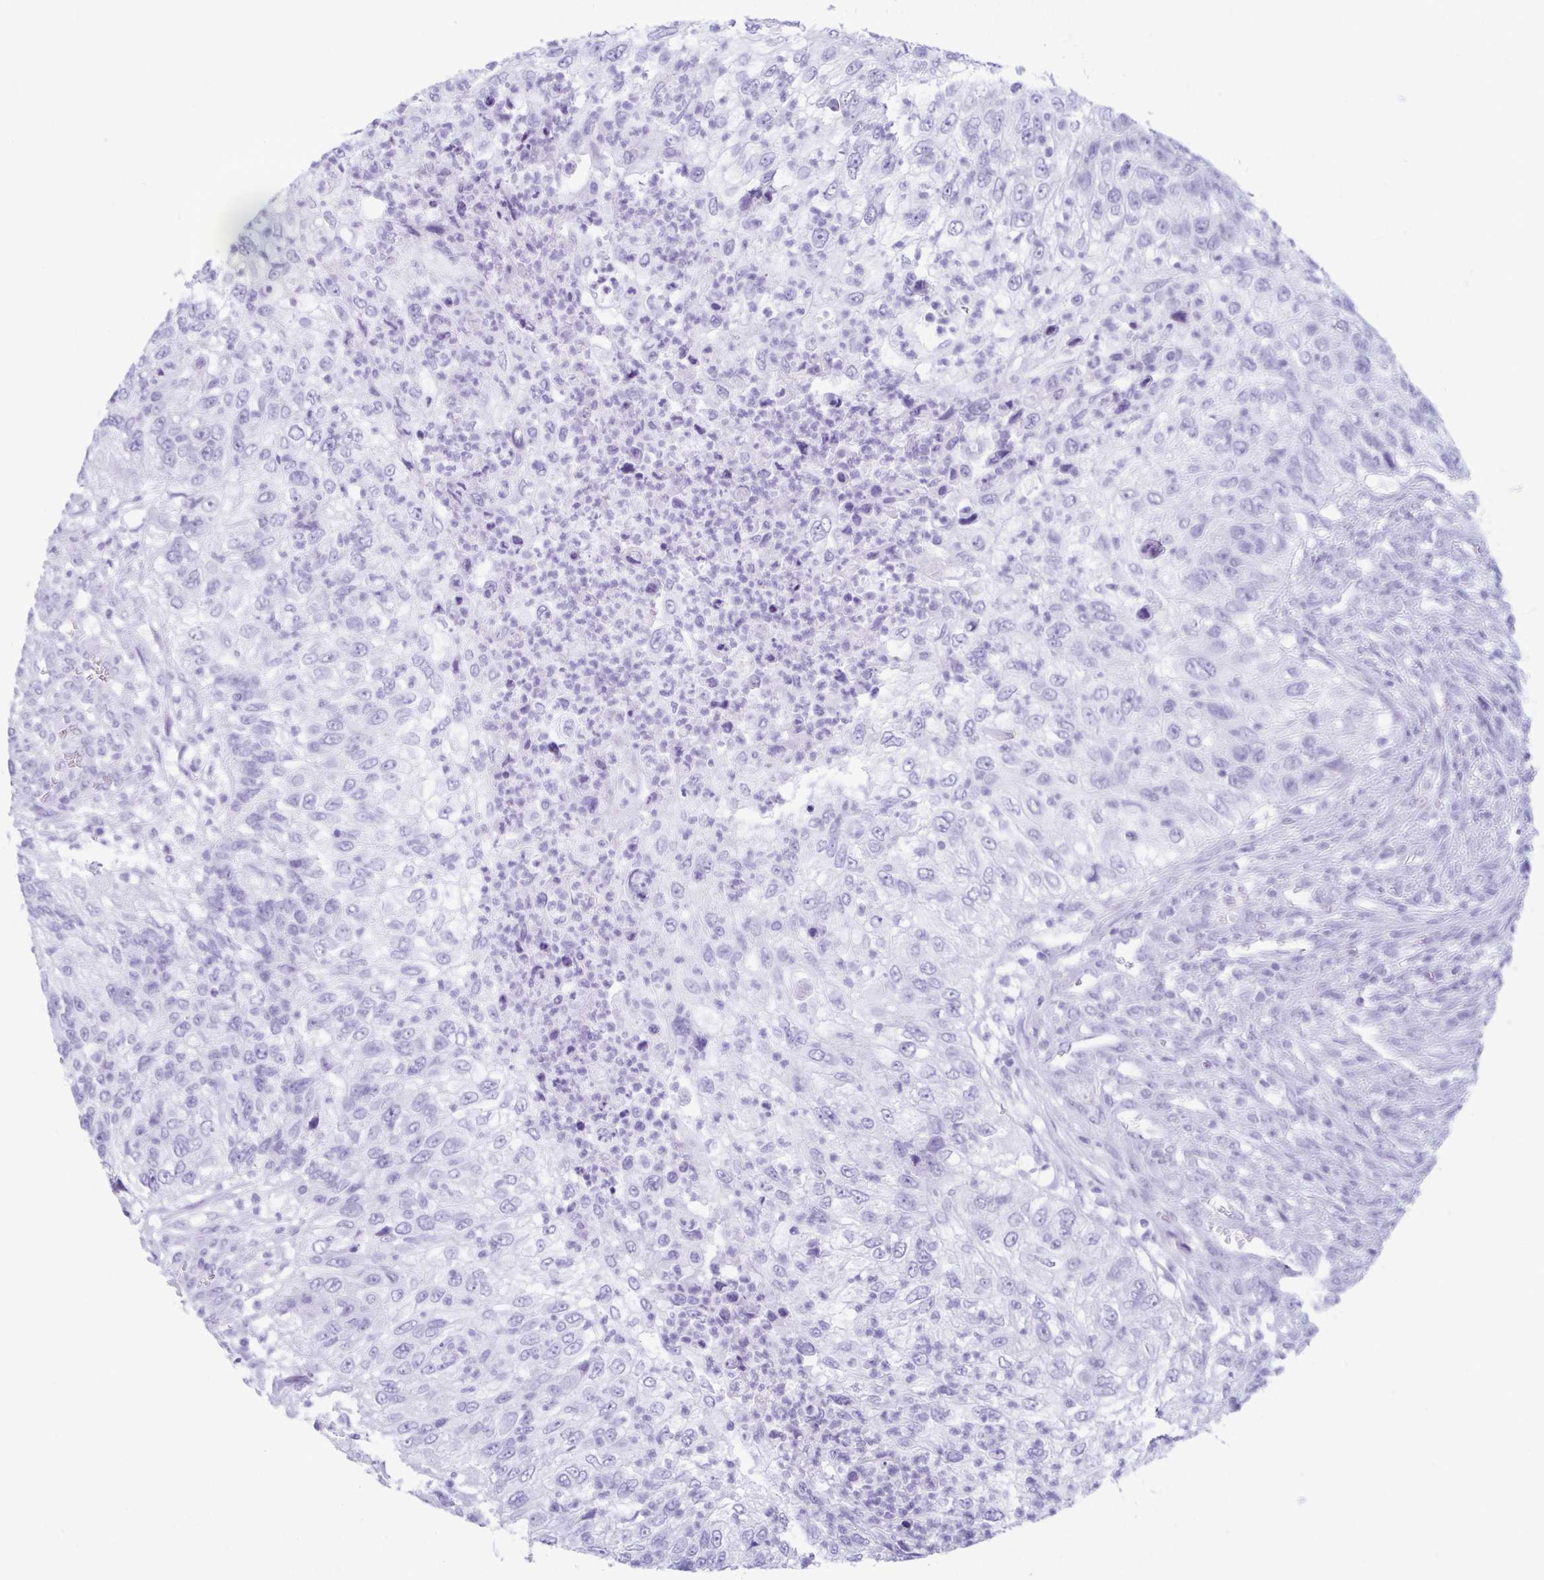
{"staining": {"intensity": "negative", "quantity": "none", "location": "none"}, "tissue": "urothelial cancer", "cell_type": "Tumor cells", "image_type": "cancer", "snomed": [{"axis": "morphology", "description": "Urothelial carcinoma, High grade"}, {"axis": "topography", "description": "Urinary bladder"}], "caption": "Immunohistochemistry image of high-grade urothelial carcinoma stained for a protein (brown), which shows no positivity in tumor cells.", "gene": "ATP4B", "patient": {"sex": "female", "age": 60}}